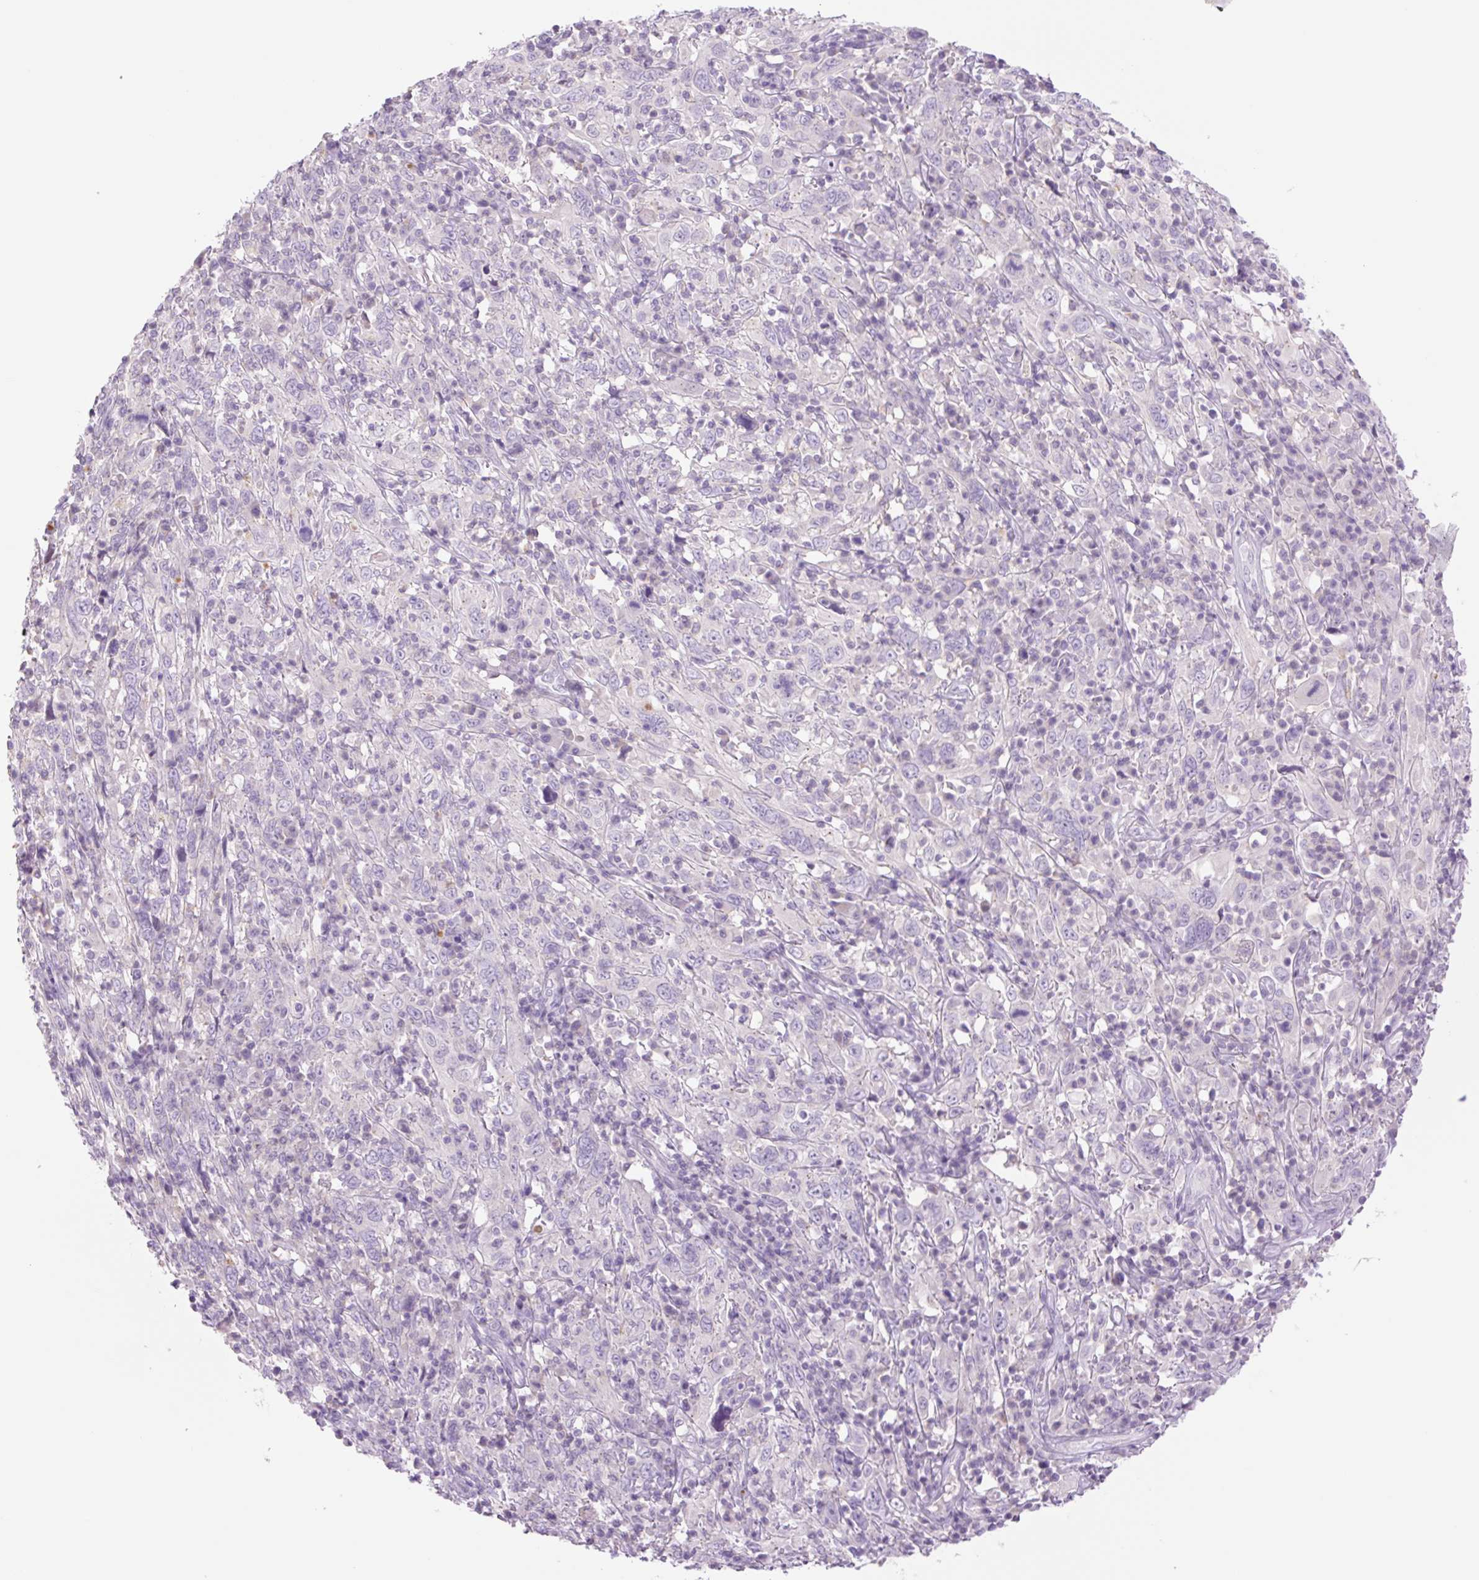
{"staining": {"intensity": "negative", "quantity": "none", "location": "none"}, "tissue": "cervical cancer", "cell_type": "Tumor cells", "image_type": "cancer", "snomed": [{"axis": "morphology", "description": "Squamous cell carcinoma, NOS"}, {"axis": "topography", "description": "Cervix"}], "caption": "Cervical cancer stained for a protein using immunohistochemistry demonstrates no positivity tumor cells.", "gene": "TBX15", "patient": {"sex": "female", "age": 46}}